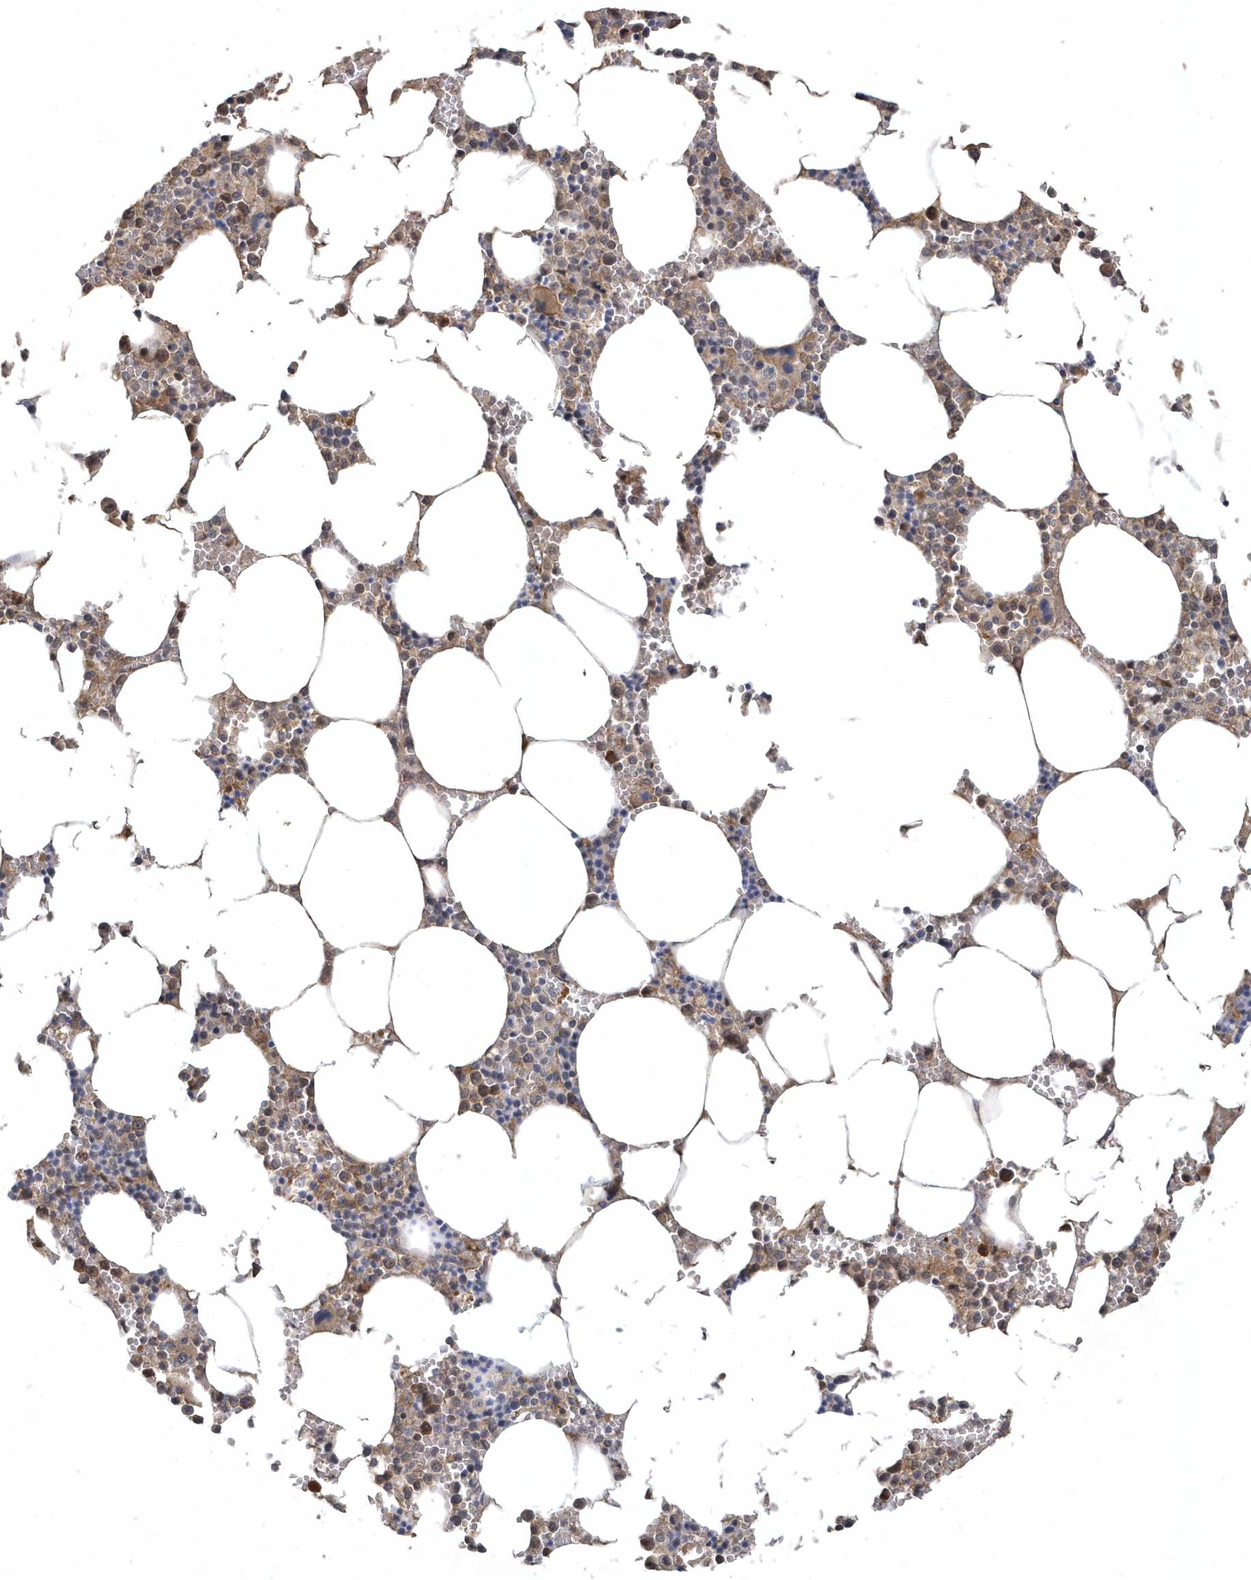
{"staining": {"intensity": "moderate", "quantity": "25%-75%", "location": "cytoplasmic/membranous"}, "tissue": "bone marrow", "cell_type": "Hematopoietic cells", "image_type": "normal", "snomed": [{"axis": "morphology", "description": "Normal tissue, NOS"}, {"axis": "topography", "description": "Bone marrow"}], "caption": "High-power microscopy captured an immunohistochemistry micrograph of unremarkable bone marrow, revealing moderate cytoplasmic/membranous staining in about 25%-75% of hematopoietic cells.", "gene": "TRAIP", "patient": {"sex": "male", "age": 70}}